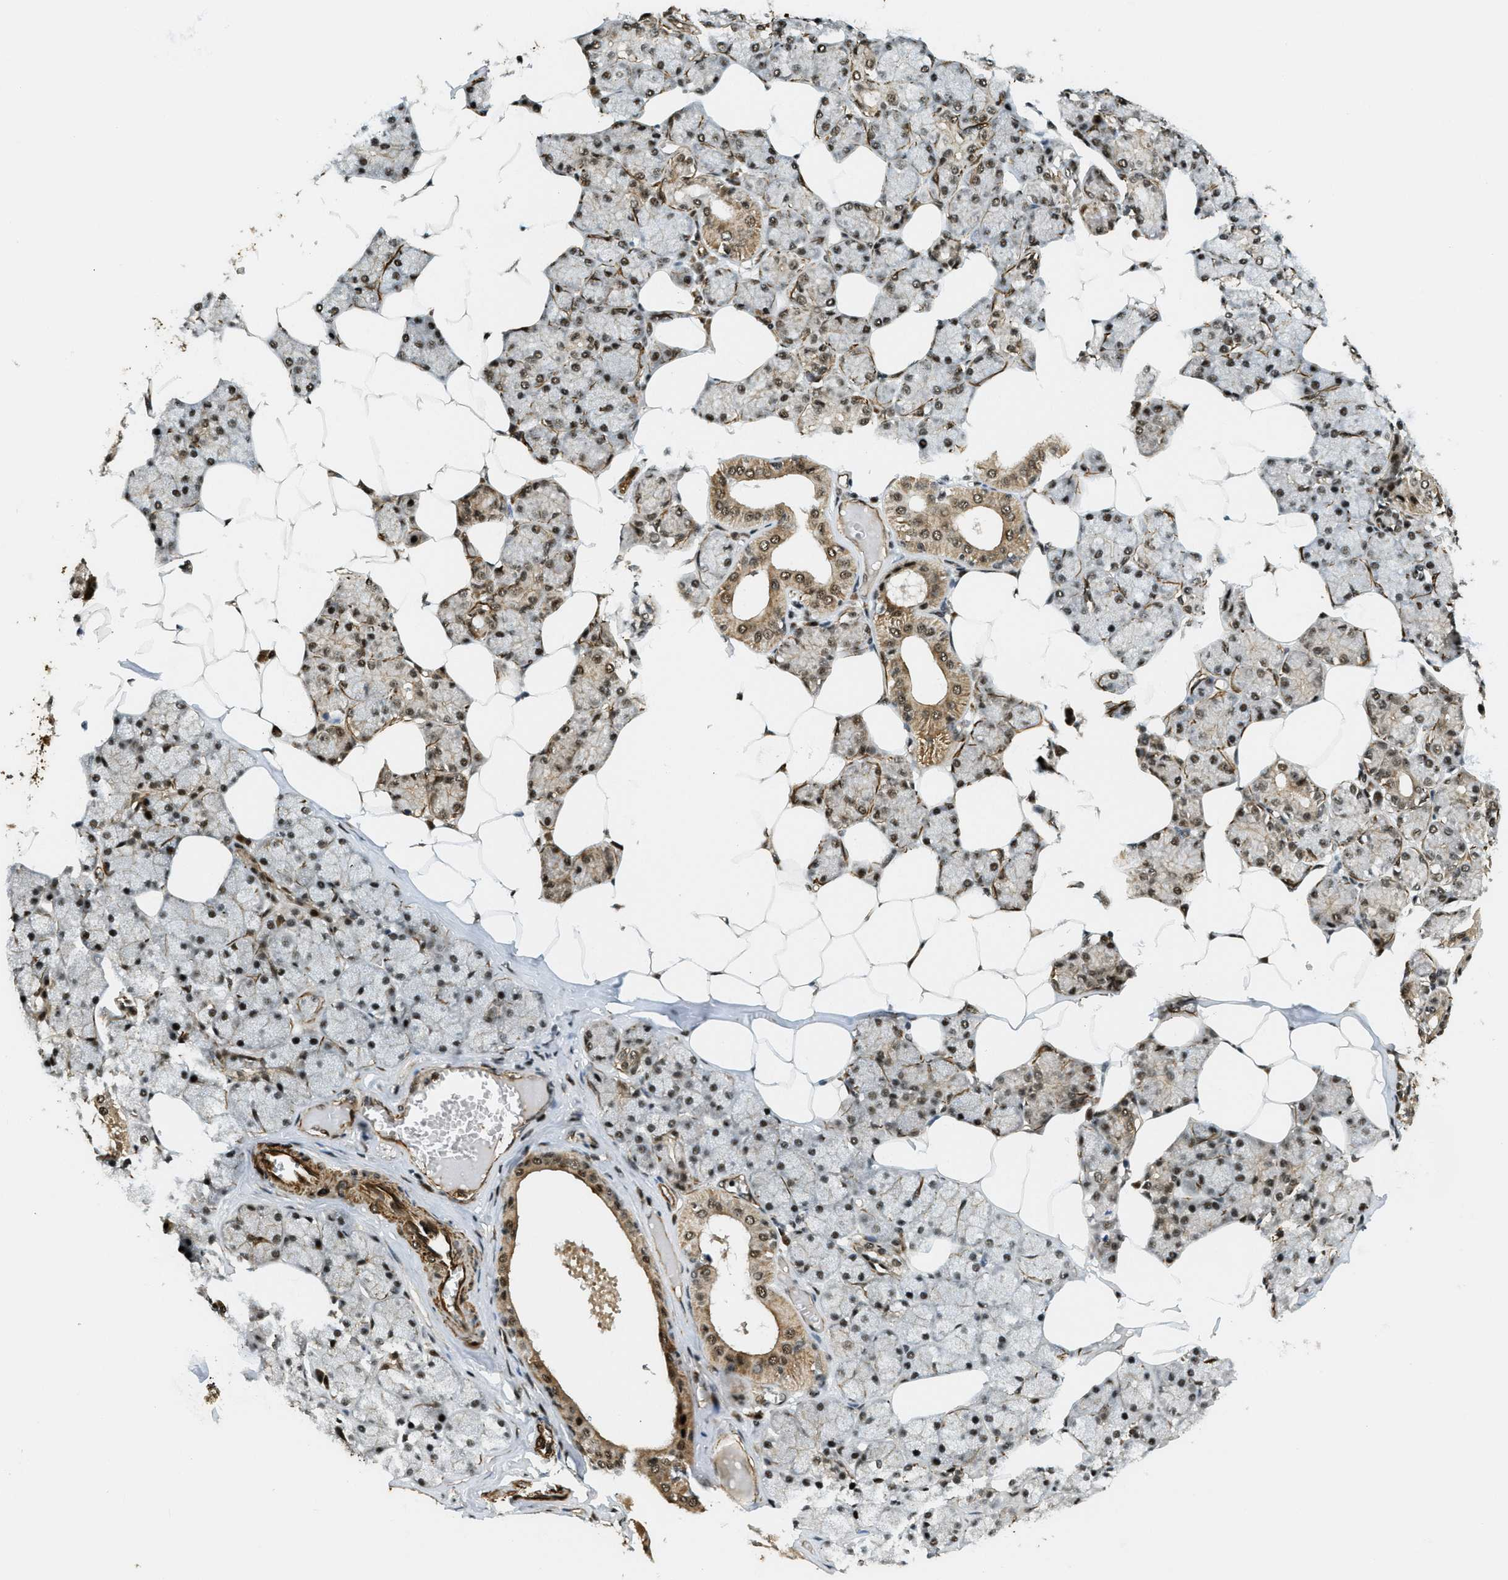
{"staining": {"intensity": "strong", "quantity": ">75%", "location": "cytoplasmic/membranous,nuclear"}, "tissue": "salivary gland", "cell_type": "Glandular cells", "image_type": "normal", "snomed": [{"axis": "morphology", "description": "Normal tissue, NOS"}, {"axis": "topography", "description": "Salivary gland"}], "caption": "Salivary gland stained with IHC demonstrates strong cytoplasmic/membranous,nuclear positivity in approximately >75% of glandular cells.", "gene": "CFAP36", "patient": {"sex": "male", "age": 62}}